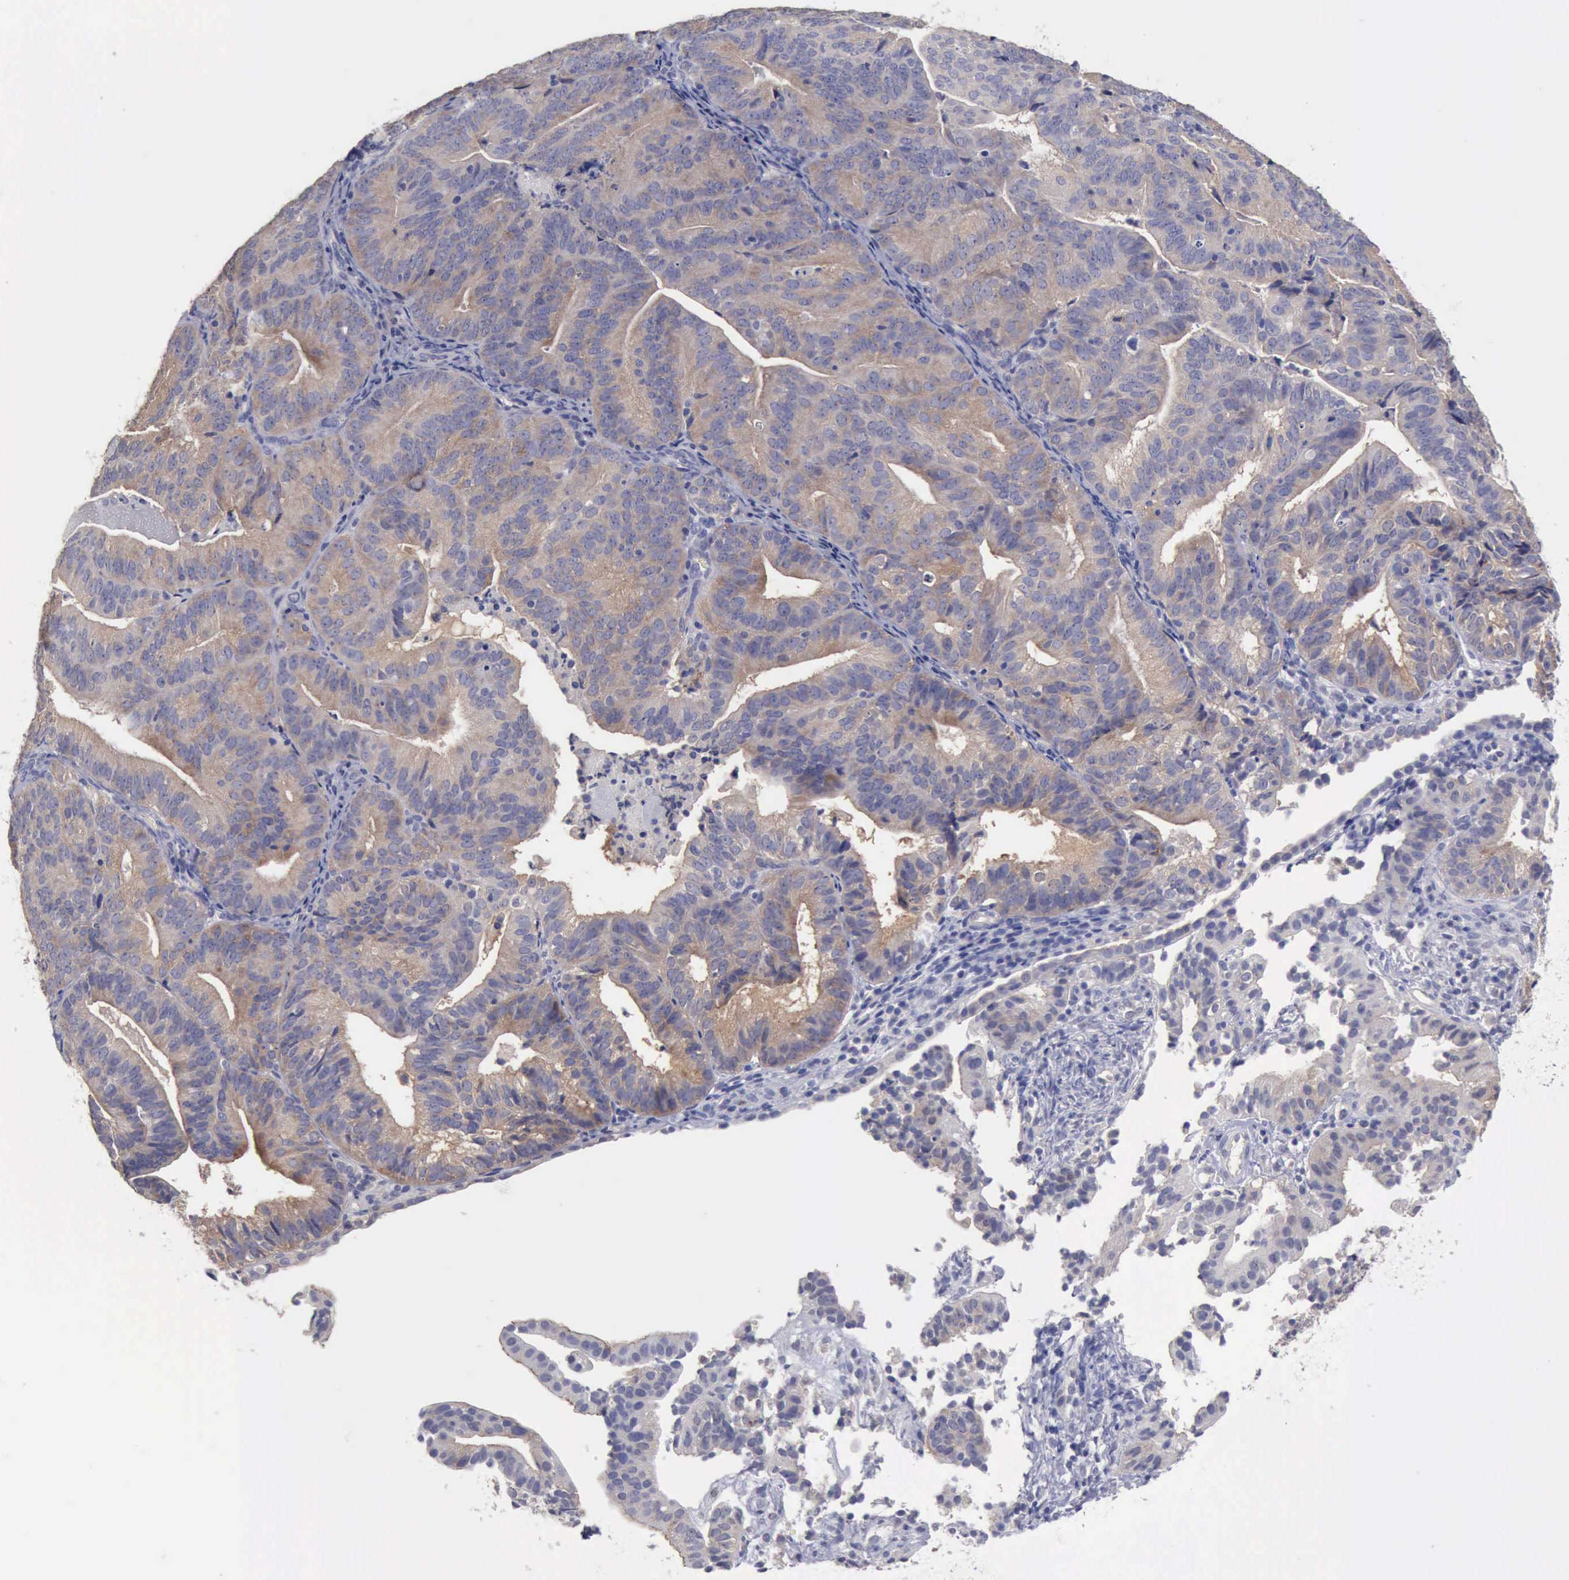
{"staining": {"intensity": "weak", "quantity": ">75%", "location": "cytoplasmic/membranous"}, "tissue": "cervical cancer", "cell_type": "Tumor cells", "image_type": "cancer", "snomed": [{"axis": "morphology", "description": "Adenocarcinoma, NOS"}, {"axis": "topography", "description": "Cervix"}], "caption": "Cervical cancer (adenocarcinoma) was stained to show a protein in brown. There is low levels of weak cytoplasmic/membranous positivity in approximately >75% of tumor cells.", "gene": "PHKA1", "patient": {"sex": "female", "age": 60}}